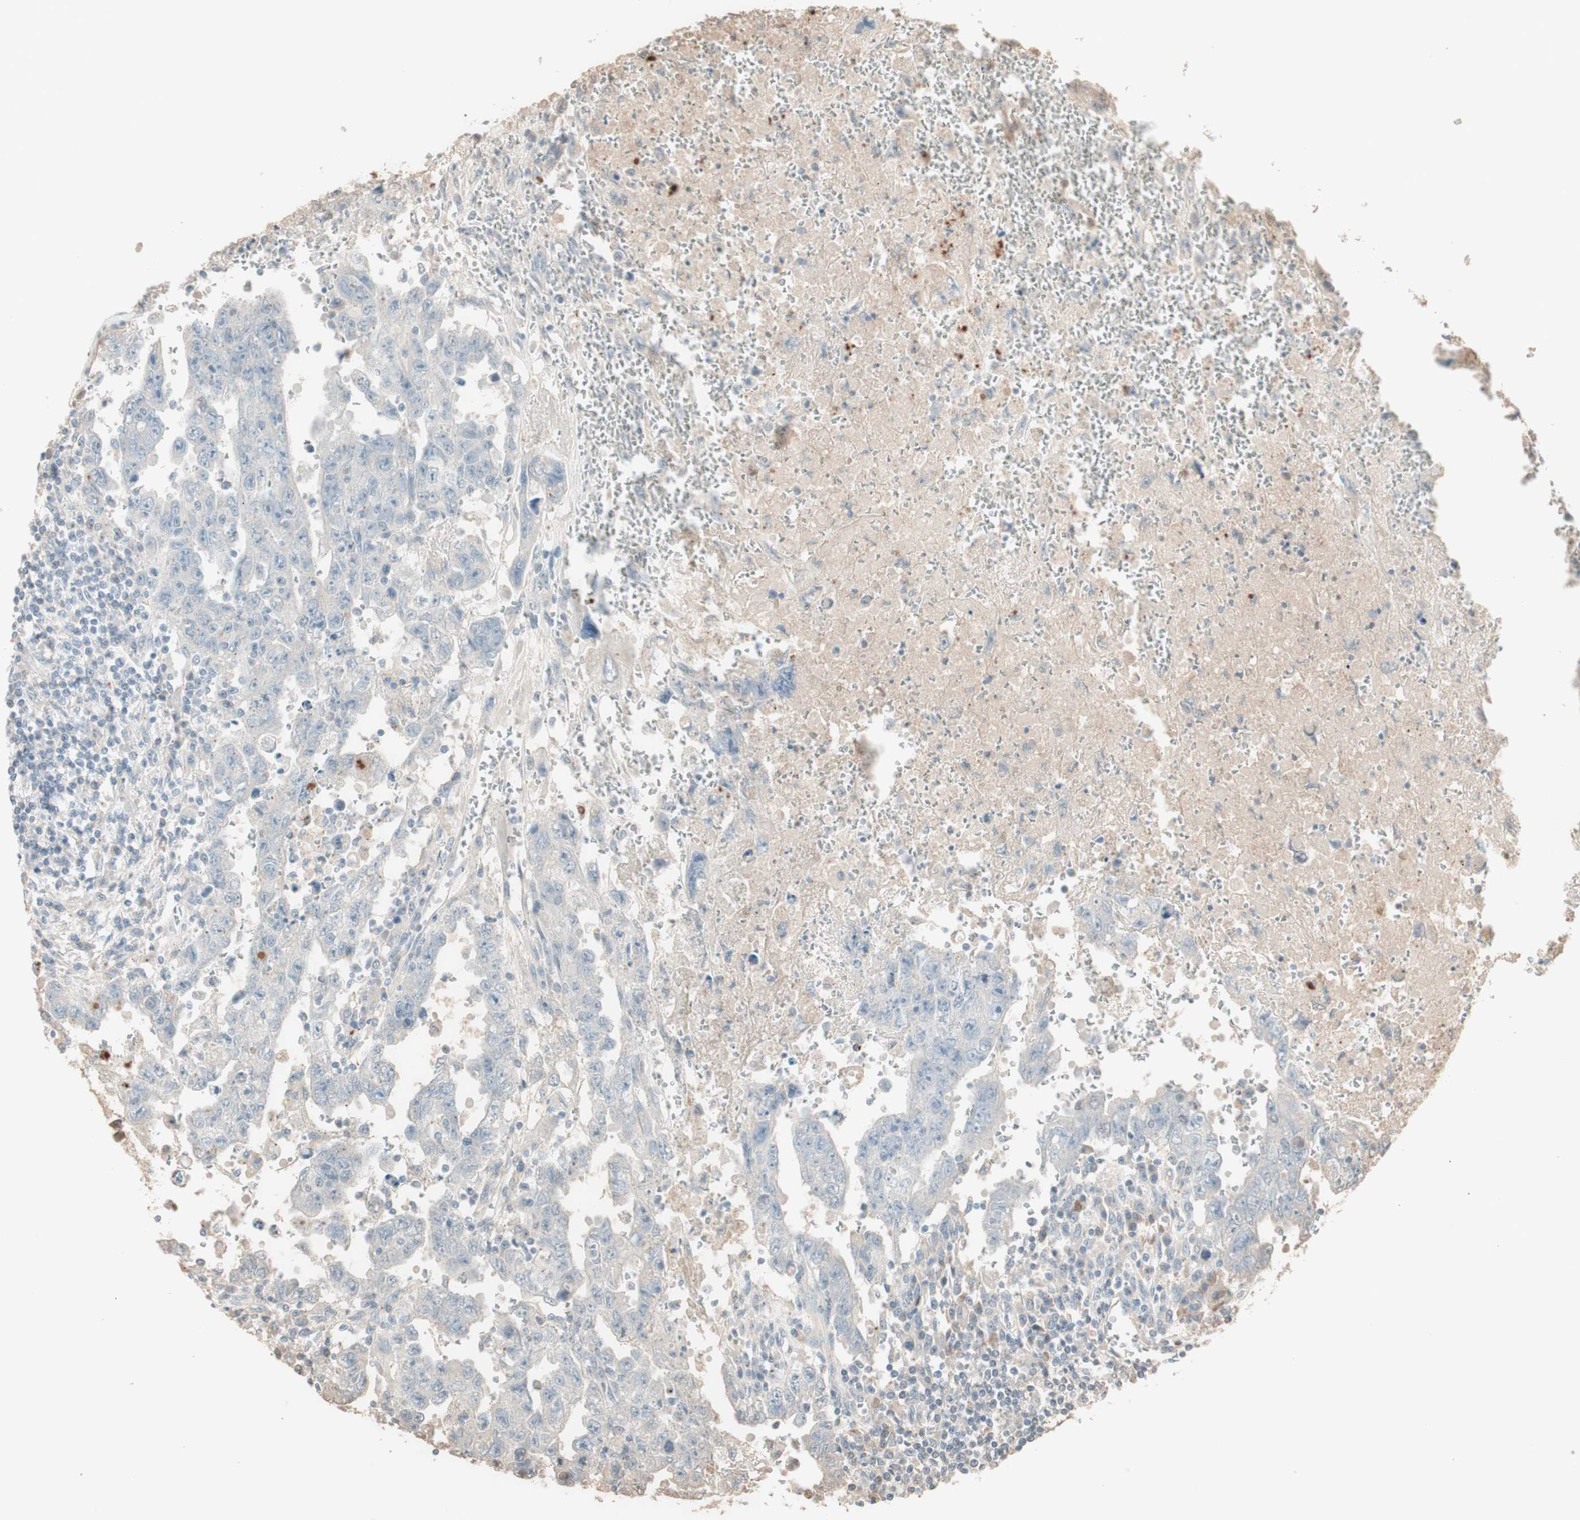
{"staining": {"intensity": "negative", "quantity": "none", "location": "none"}, "tissue": "testis cancer", "cell_type": "Tumor cells", "image_type": "cancer", "snomed": [{"axis": "morphology", "description": "Carcinoma, Embryonal, NOS"}, {"axis": "topography", "description": "Testis"}], "caption": "Testis cancer (embryonal carcinoma) was stained to show a protein in brown. There is no significant expression in tumor cells.", "gene": "IFNG", "patient": {"sex": "male", "age": 28}}